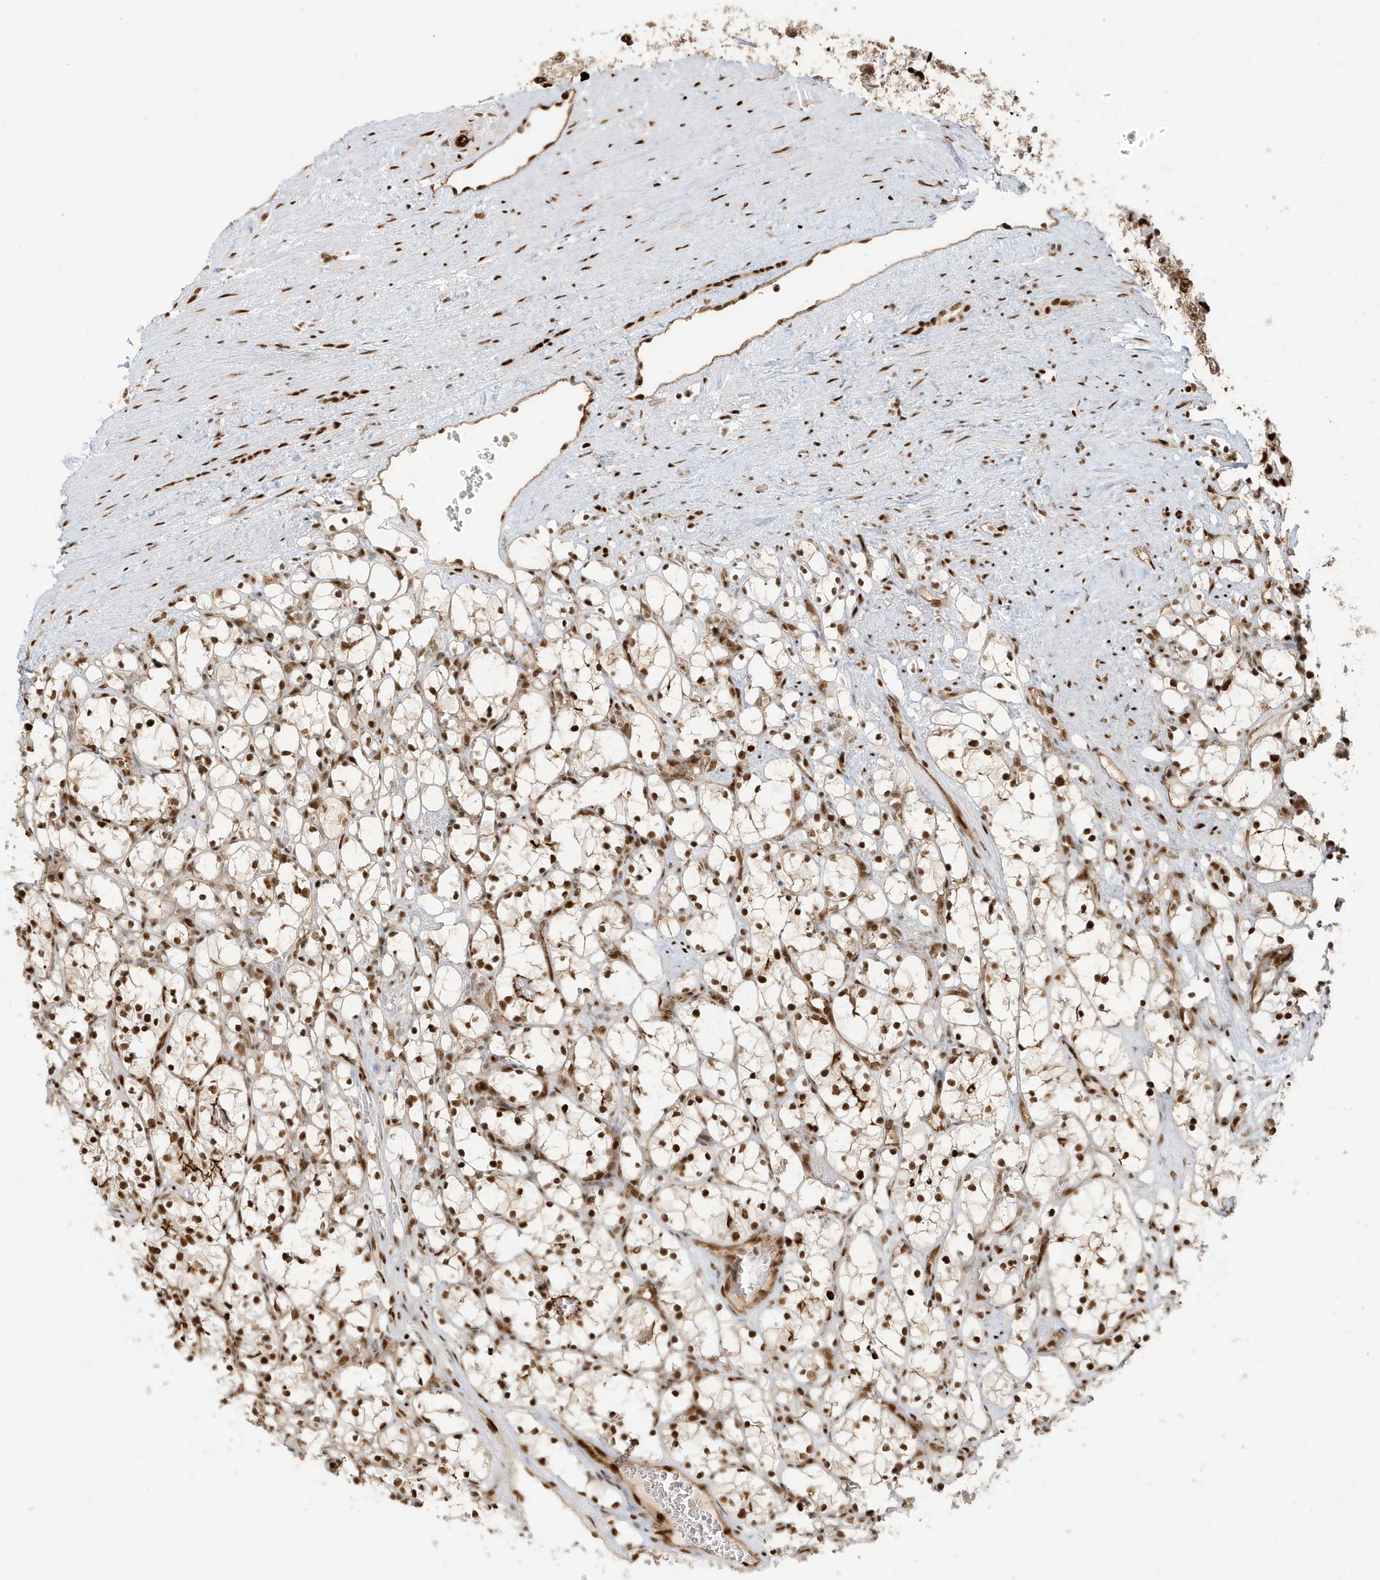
{"staining": {"intensity": "strong", "quantity": ">75%", "location": "nuclear"}, "tissue": "renal cancer", "cell_type": "Tumor cells", "image_type": "cancer", "snomed": [{"axis": "morphology", "description": "Adenocarcinoma, NOS"}, {"axis": "topography", "description": "Kidney"}], "caption": "This image exhibits renal adenocarcinoma stained with immunohistochemistry (IHC) to label a protein in brown. The nuclear of tumor cells show strong positivity for the protein. Nuclei are counter-stained blue.", "gene": "CKS2", "patient": {"sex": "female", "age": 69}}